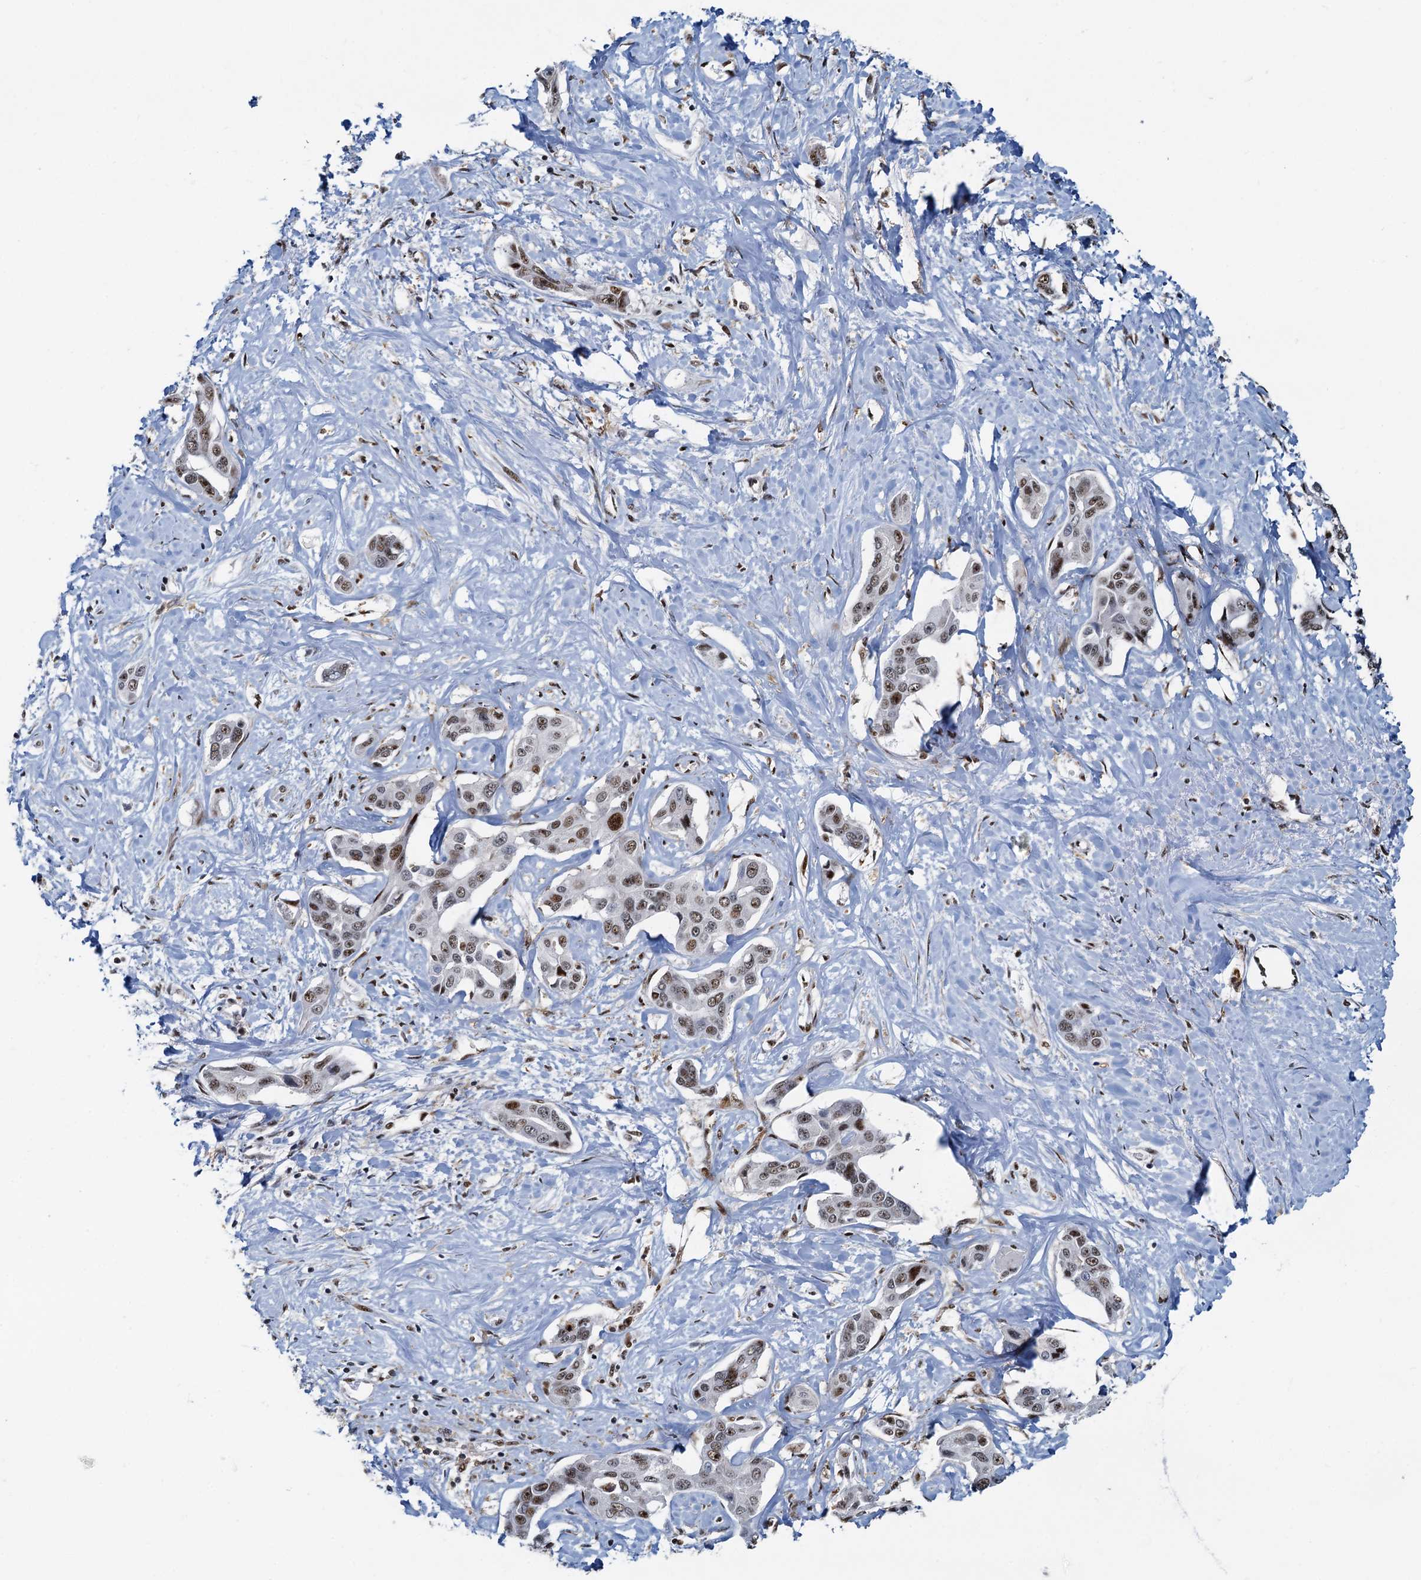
{"staining": {"intensity": "moderate", "quantity": ">75%", "location": "nuclear"}, "tissue": "liver cancer", "cell_type": "Tumor cells", "image_type": "cancer", "snomed": [{"axis": "morphology", "description": "Cholangiocarcinoma"}, {"axis": "topography", "description": "Liver"}], "caption": "IHC histopathology image of liver cancer stained for a protein (brown), which exhibits medium levels of moderate nuclear staining in about >75% of tumor cells.", "gene": "RBM26", "patient": {"sex": "male", "age": 59}}